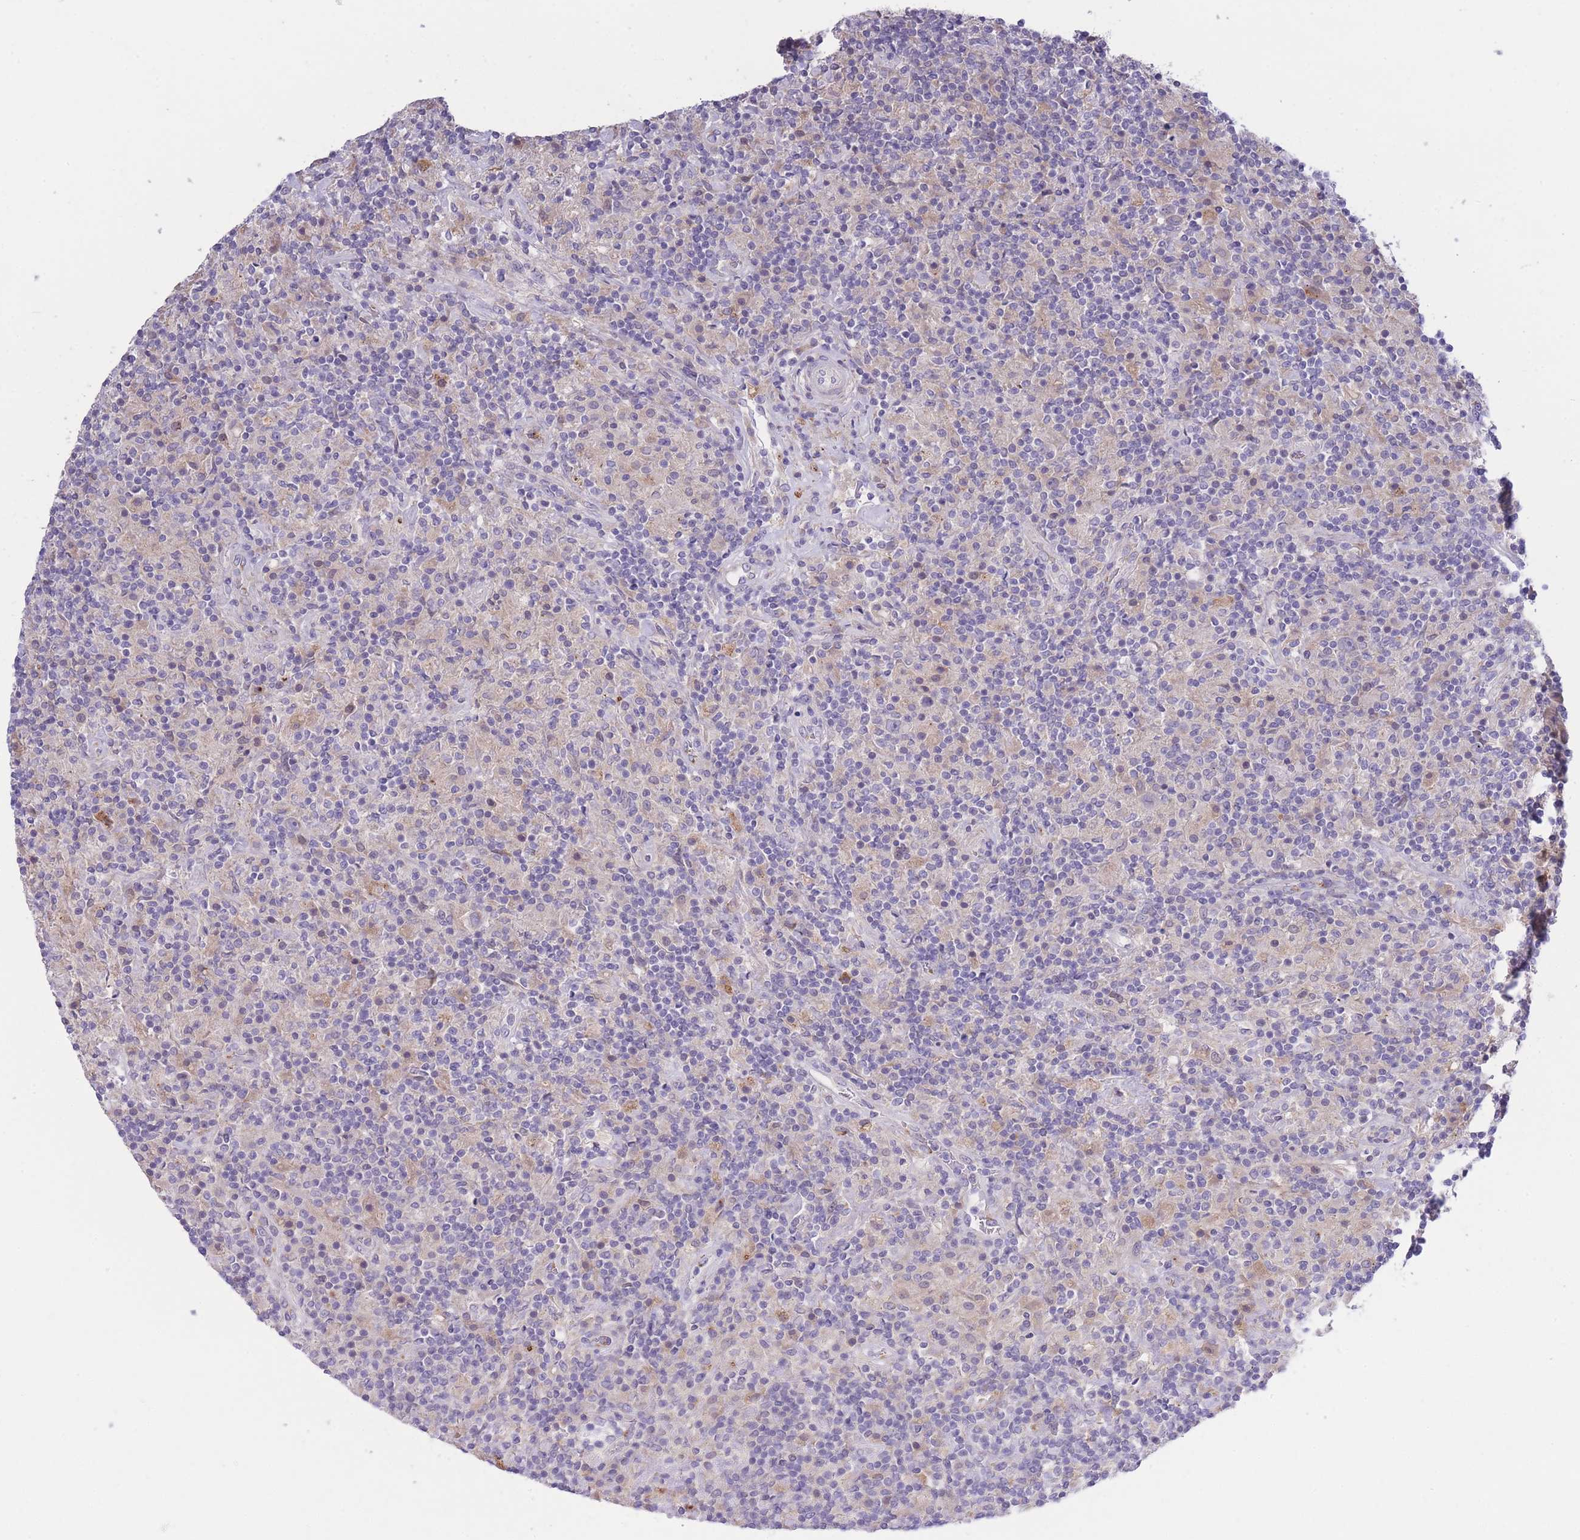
{"staining": {"intensity": "negative", "quantity": "none", "location": "none"}, "tissue": "lymphoma", "cell_type": "Tumor cells", "image_type": "cancer", "snomed": [{"axis": "morphology", "description": "Hodgkin's disease, NOS"}, {"axis": "topography", "description": "Lymph node"}], "caption": "Immunohistochemistry photomicrograph of neoplastic tissue: human lymphoma stained with DAB shows no significant protein positivity in tumor cells.", "gene": "CENPM", "patient": {"sex": "male", "age": 70}}